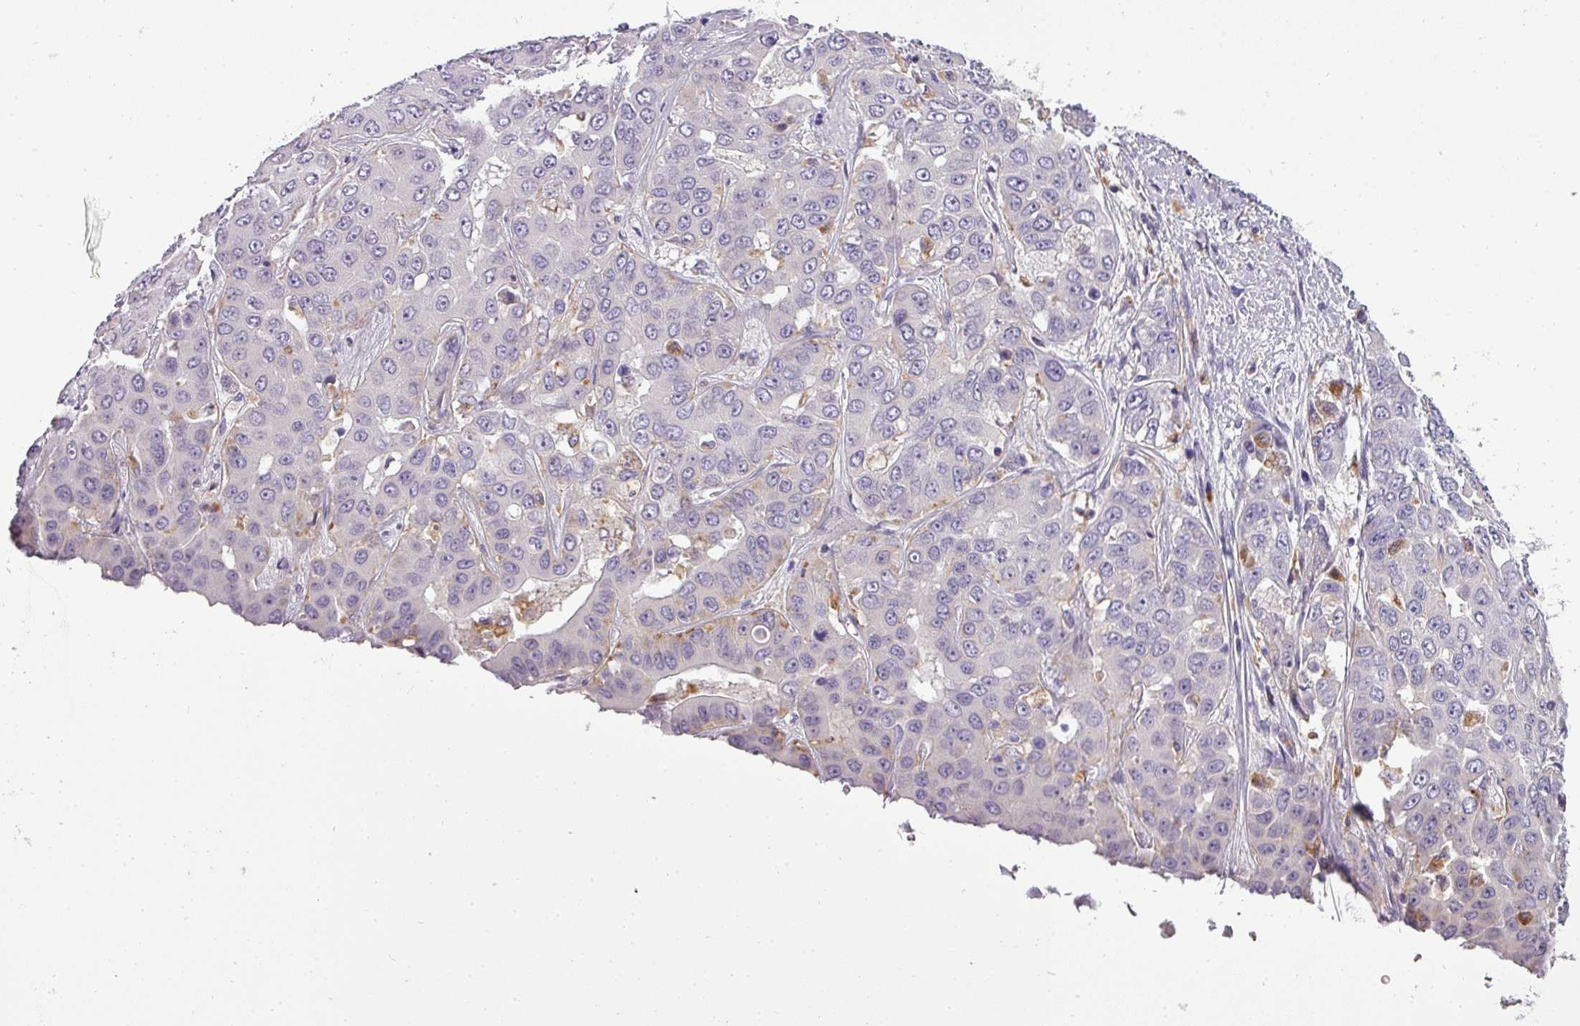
{"staining": {"intensity": "negative", "quantity": "none", "location": "none"}, "tissue": "liver cancer", "cell_type": "Tumor cells", "image_type": "cancer", "snomed": [{"axis": "morphology", "description": "Cholangiocarcinoma"}, {"axis": "topography", "description": "Liver"}], "caption": "Micrograph shows no significant protein positivity in tumor cells of liver cancer. (Immunohistochemistry, brightfield microscopy, high magnification).", "gene": "ATP6V1D", "patient": {"sex": "female", "age": 52}}